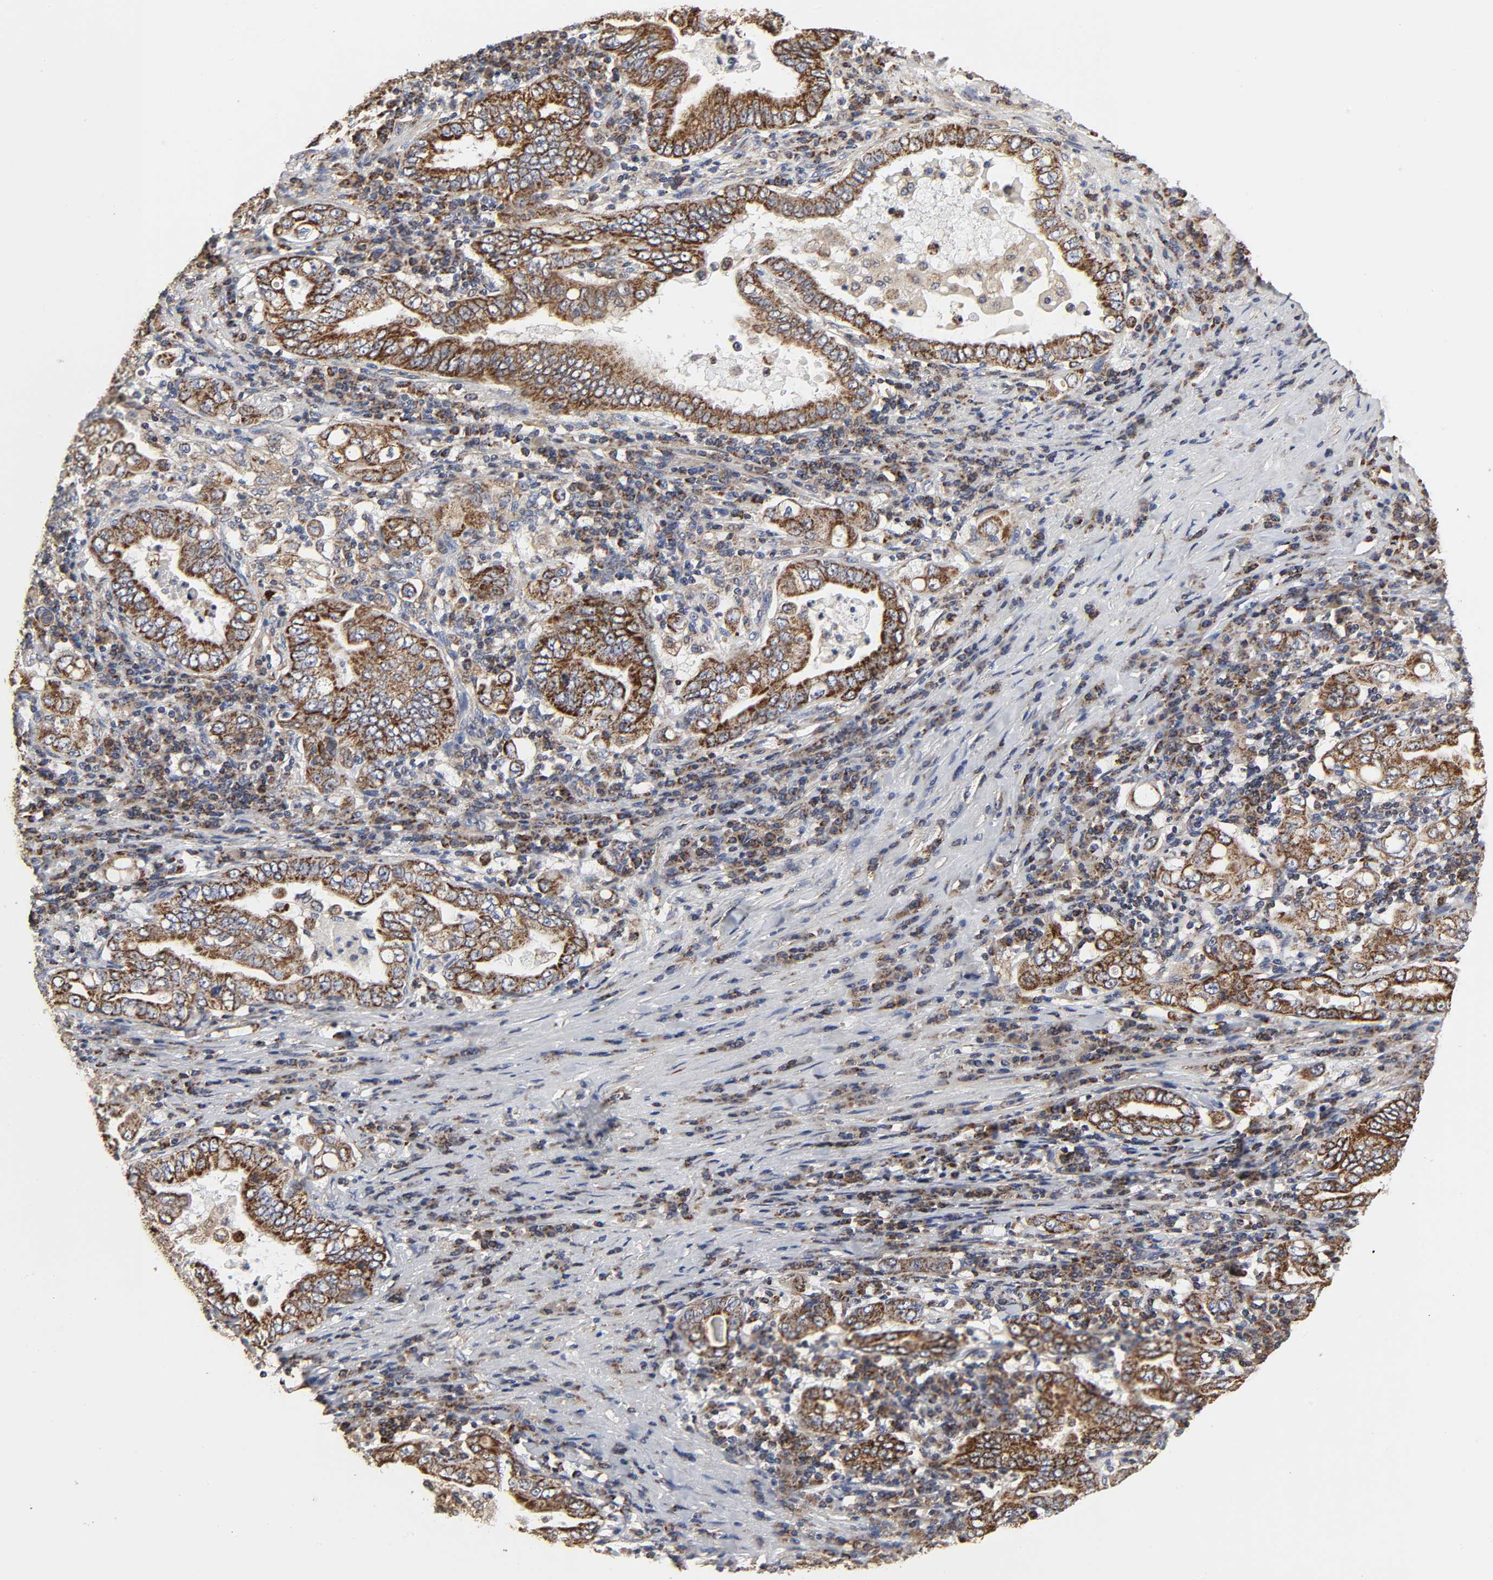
{"staining": {"intensity": "strong", "quantity": ">75%", "location": "cytoplasmic/membranous"}, "tissue": "stomach cancer", "cell_type": "Tumor cells", "image_type": "cancer", "snomed": [{"axis": "morphology", "description": "Normal tissue, NOS"}, {"axis": "morphology", "description": "Adenocarcinoma, NOS"}, {"axis": "topography", "description": "Esophagus"}, {"axis": "topography", "description": "Stomach, upper"}, {"axis": "topography", "description": "Peripheral nerve tissue"}], "caption": "The immunohistochemical stain highlights strong cytoplasmic/membranous staining in tumor cells of adenocarcinoma (stomach) tissue.", "gene": "COX6B1", "patient": {"sex": "male", "age": 62}}